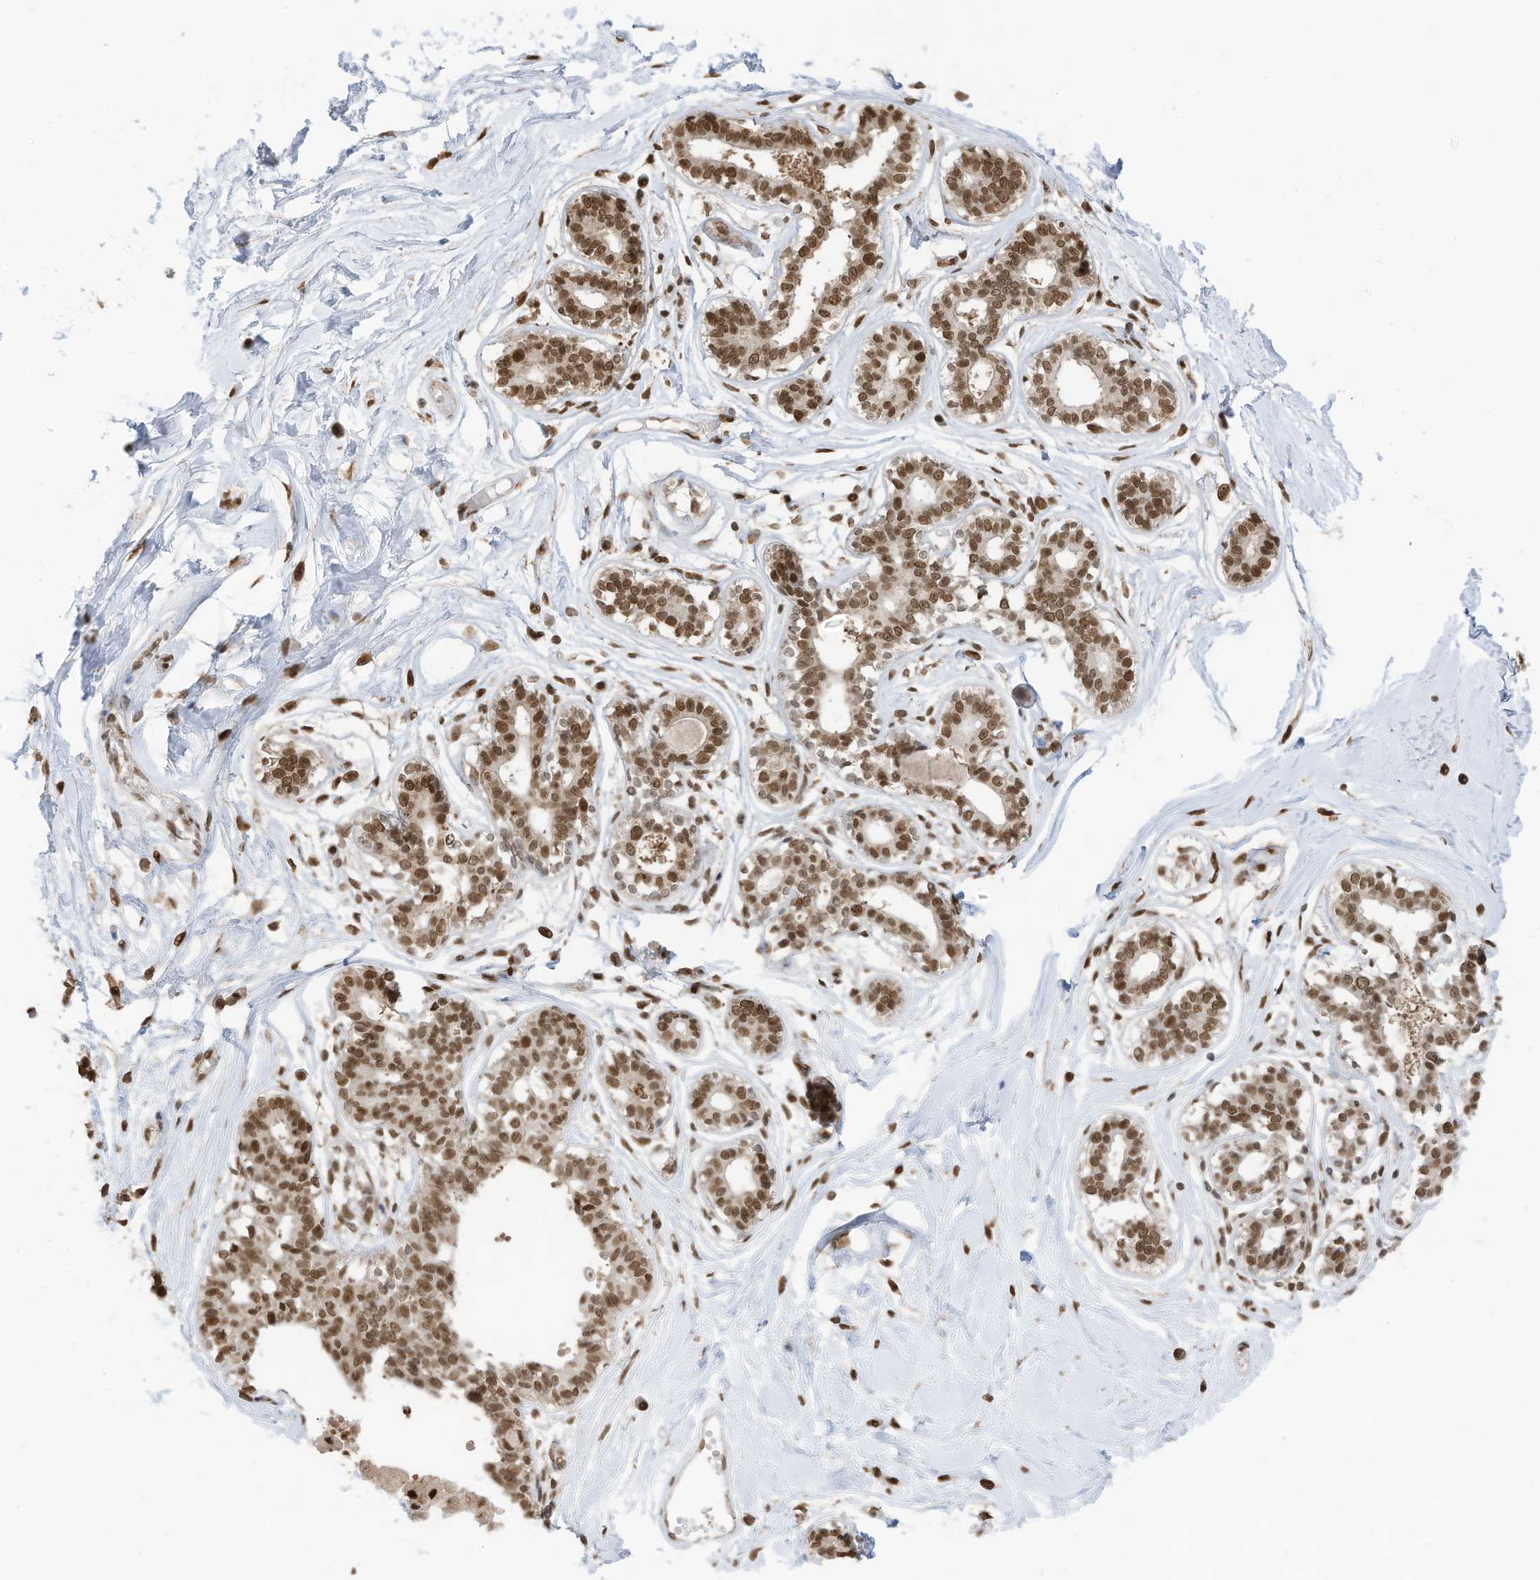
{"staining": {"intensity": "moderate", "quantity": "25%-75%", "location": "nuclear"}, "tissue": "breast", "cell_type": "Adipocytes", "image_type": "normal", "snomed": [{"axis": "morphology", "description": "Normal tissue, NOS"}, {"axis": "topography", "description": "Breast"}], "caption": "Breast was stained to show a protein in brown. There is medium levels of moderate nuclear staining in approximately 25%-75% of adipocytes. (DAB (3,3'-diaminobenzidine) IHC with brightfield microscopy, high magnification).", "gene": "KPNB1", "patient": {"sex": "female", "age": 45}}